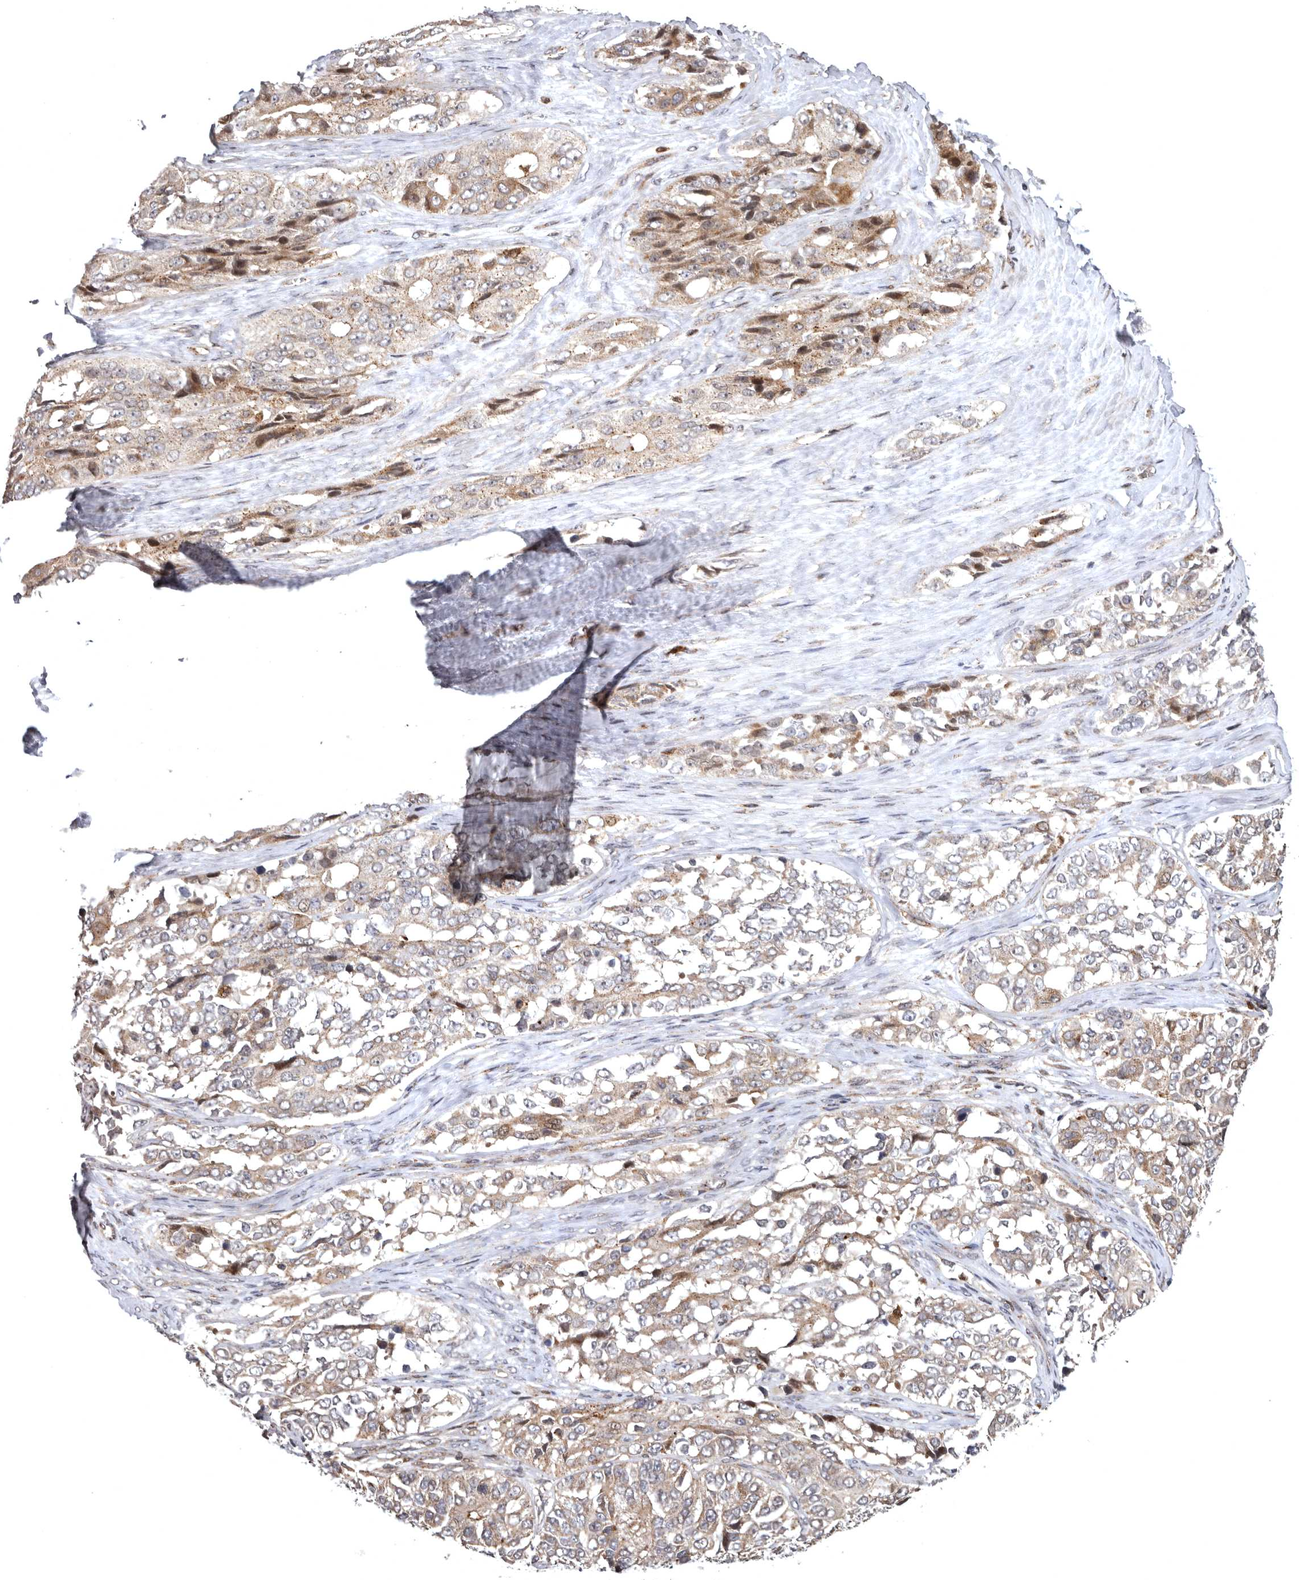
{"staining": {"intensity": "weak", "quantity": ">75%", "location": "cytoplasmic/membranous"}, "tissue": "ovarian cancer", "cell_type": "Tumor cells", "image_type": "cancer", "snomed": [{"axis": "morphology", "description": "Carcinoma, endometroid"}, {"axis": "topography", "description": "Ovary"}], "caption": "This photomicrograph shows immunohistochemistry staining of ovarian endometroid carcinoma, with low weak cytoplasmic/membranous expression in approximately >75% of tumor cells.", "gene": "FGFR4", "patient": {"sex": "female", "age": 51}}